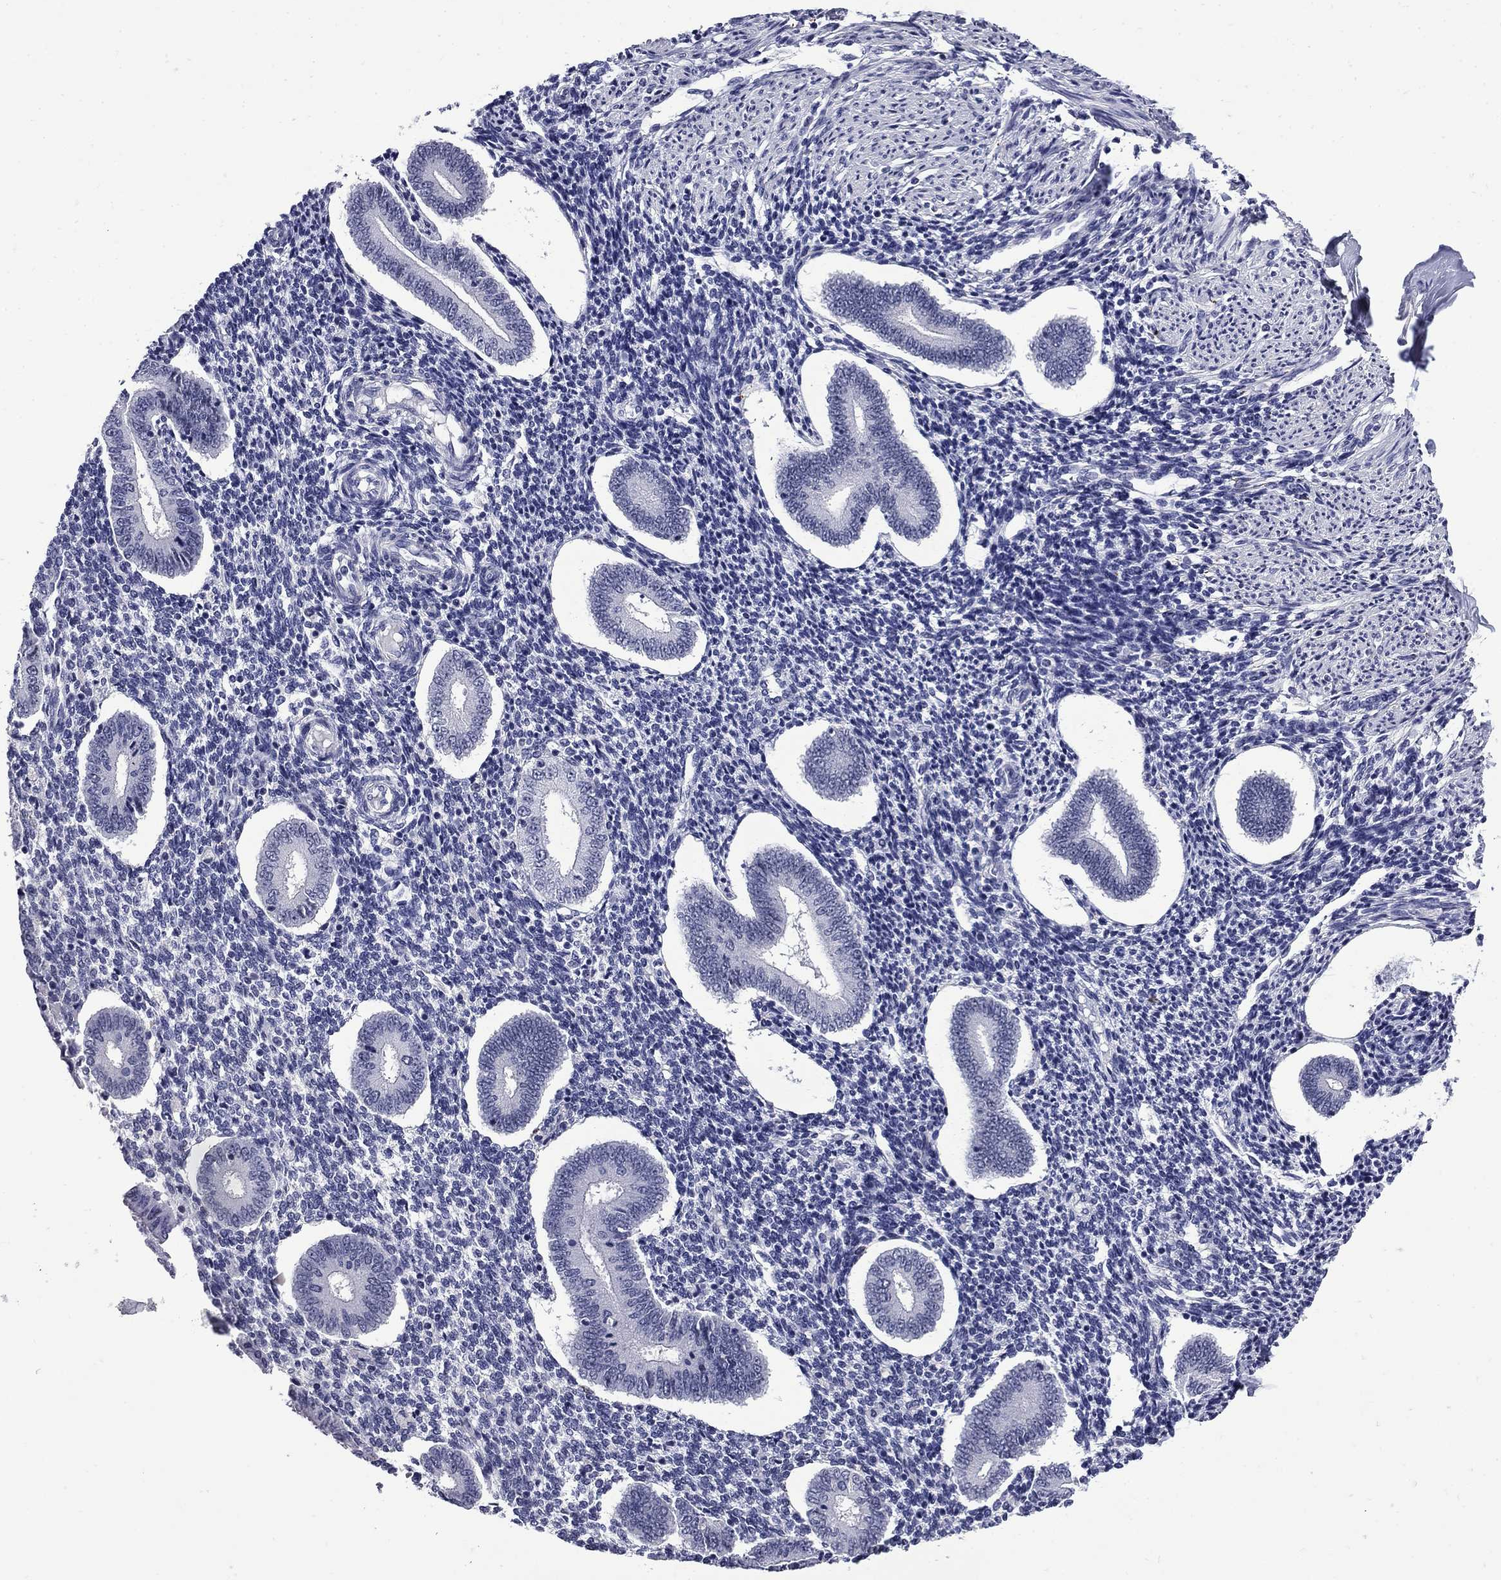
{"staining": {"intensity": "negative", "quantity": "none", "location": "none"}, "tissue": "endometrium", "cell_type": "Cells in endometrial stroma", "image_type": "normal", "snomed": [{"axis": "morphology", "description": "Normal tissue, NOS"}, {"axis": "topography", "description": "Endometrium"}], "caption": "This is an immunohistochemistry (IHC) micrograph of benign human endometrium. There is no staining in cells in endometrial stroma.", "gene": "MGARP", "patient": {"sex": "female", "age": 40}}